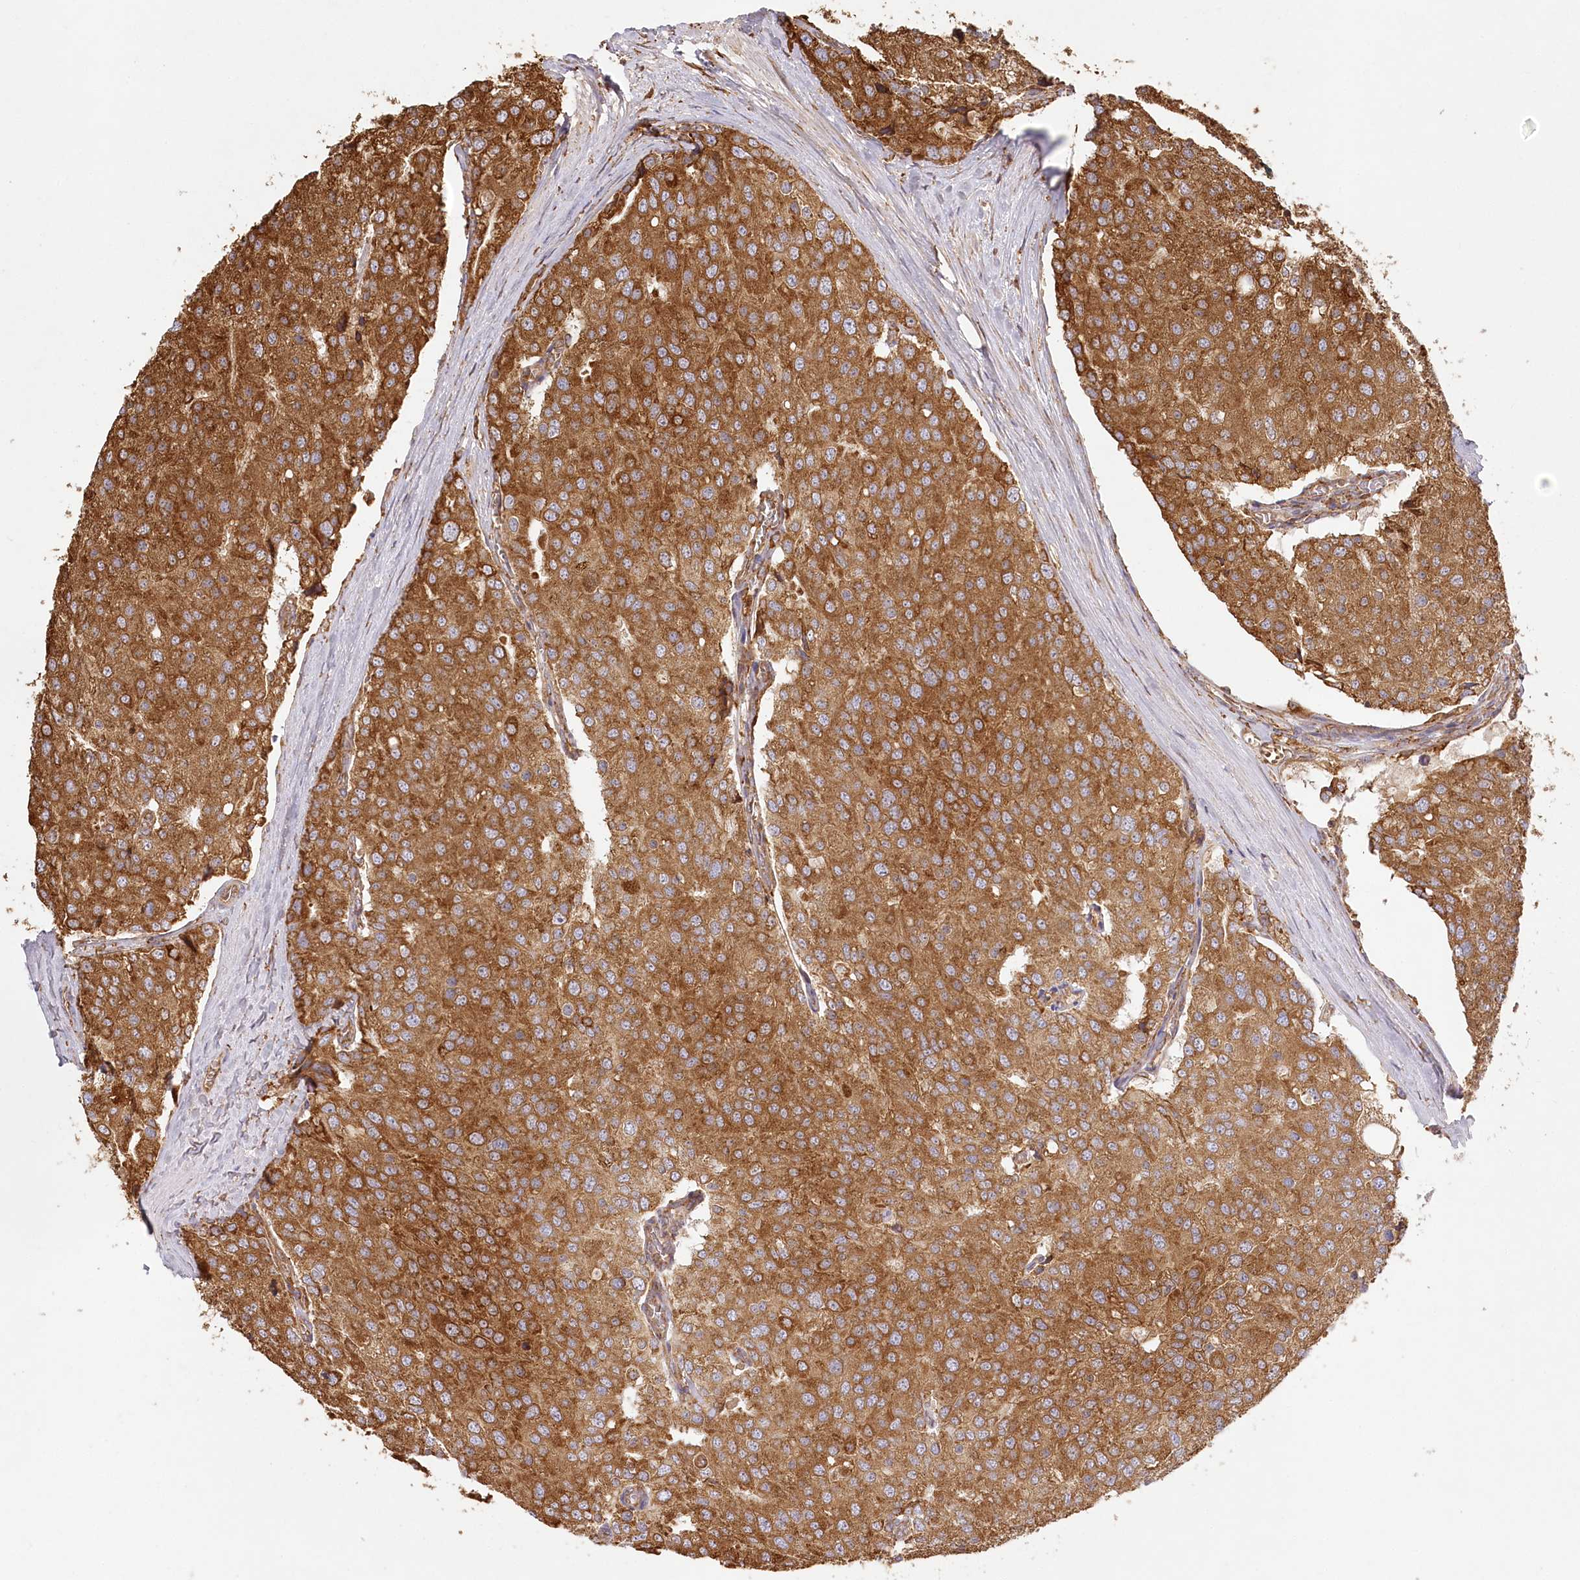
{"staining": {"intensity": "strong", "quantity": ">75%", "location": "cytoplasmic/membranous"}, "tissue": "prostate cancer", "cell_type": "Tumor cells", "image_type": "cancer", "snomed": [{"axis": "morphology", "description": "Adenocarcinoma, High grade"}, {"axis": "topography", "description": "Prostate"}], "caption": "Human prostate adenocarcinoma (high-grade) stained for a protein (brown) demonstrates strong cytoplasmic/membranous positive expression in approximately >75% of tumor cells.", "gene": "ACAP2", "patient": {"sex": "male", "age": 50}}